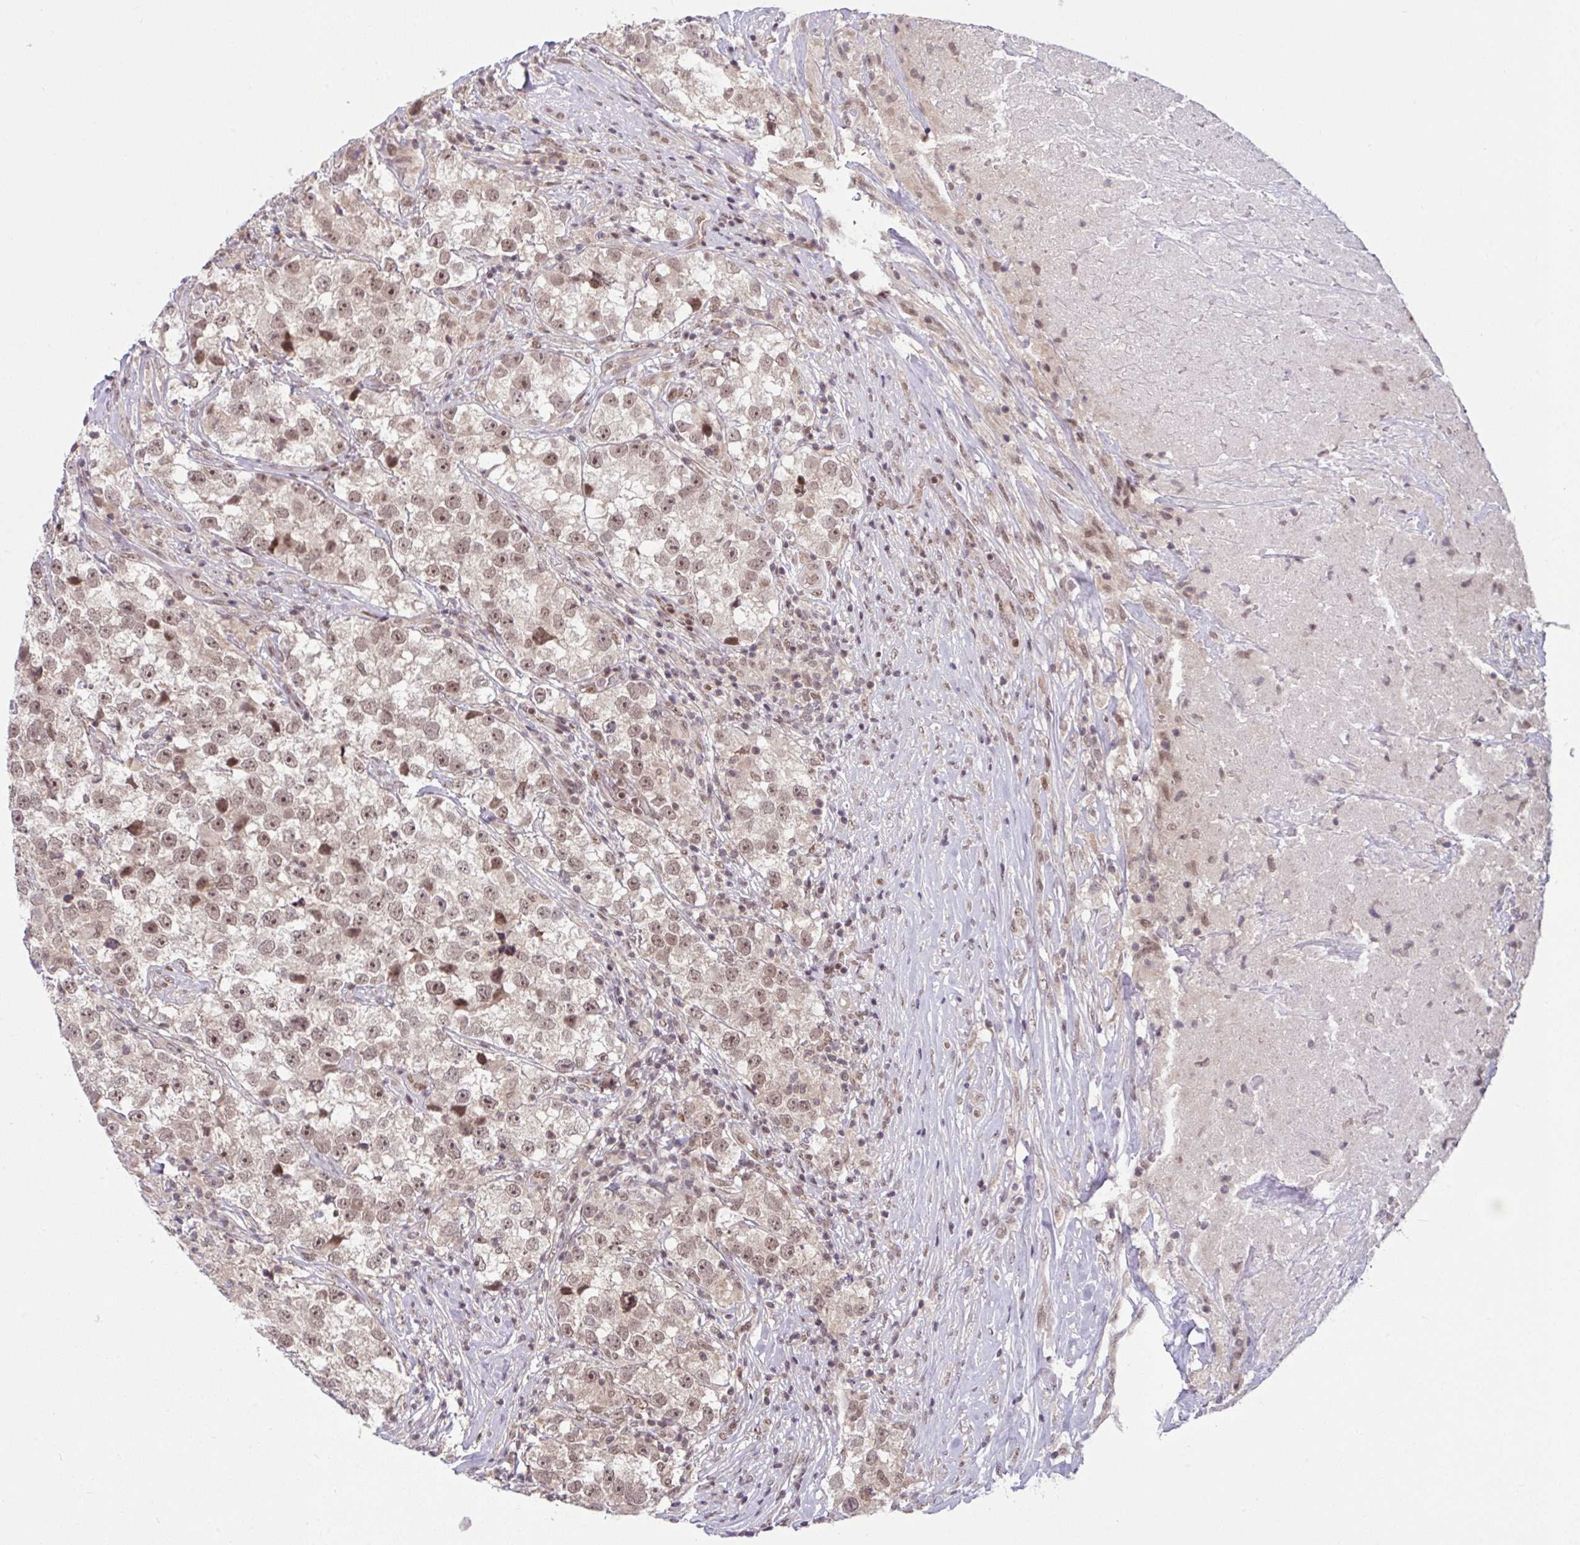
{"staining": {"intensity": "moderate", "quantity": ">75%", "location": "cytoplasmic/membranous,nuclear"}, "tissue": "testis cancer", "cell_type": "Tumor cells", "image_type": "cancer", "snomed": [{"axis": "morphology", "description": "Seminoma, NOS"}, {"axis": "topography", "description": "Testis"}], "caption": "Protein staining of testis cancer tissue displays moderate cytoplasmic/membranous and nuclear positivity in approximately >75% of tumor cells. (DAB IHC with brightfield microscopy, high magnification).", "gene": "KLF2", "patient": {"sex": "male", "age": 46}}